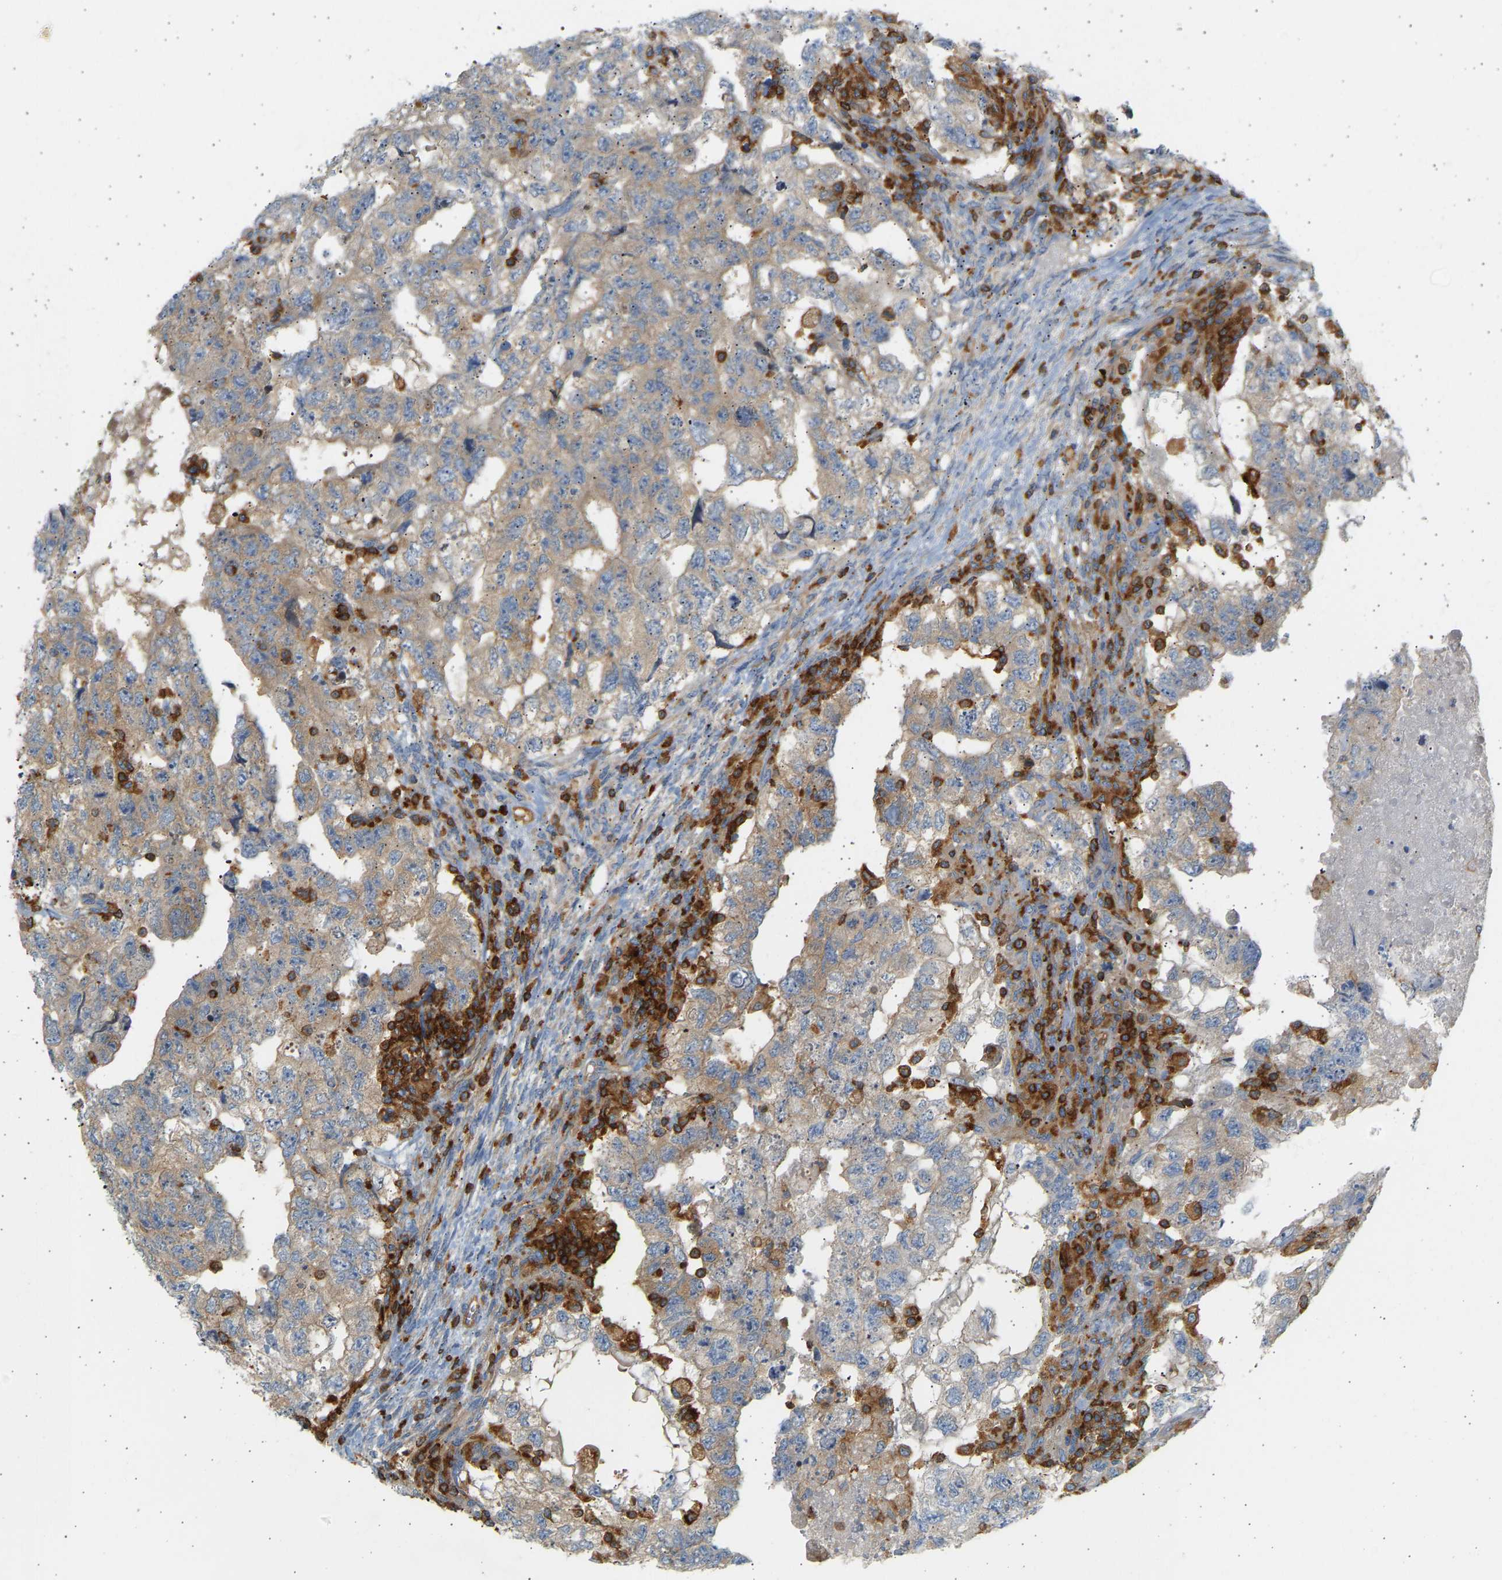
{"staining": {"intensity": "weak", "quantity": "<25%", "location": "cytoplasmic/membranous"}, "tissue": "testis cancer", "cell_type": "Tumor cells", "image_type": "cancer", "snomed": [{"axis": "morphology", "description": "Carcinoma, Embryonal, NOS"}, {"axis": "topography", "description": "Testis"}], "caption": "A photomicrograph of embryonal carcinoma (testis) stained for a protein demonstrates no brown staining in tumor cells.", "gene": "FNBP1", "patient": {"sex": "male", "age": 36}}